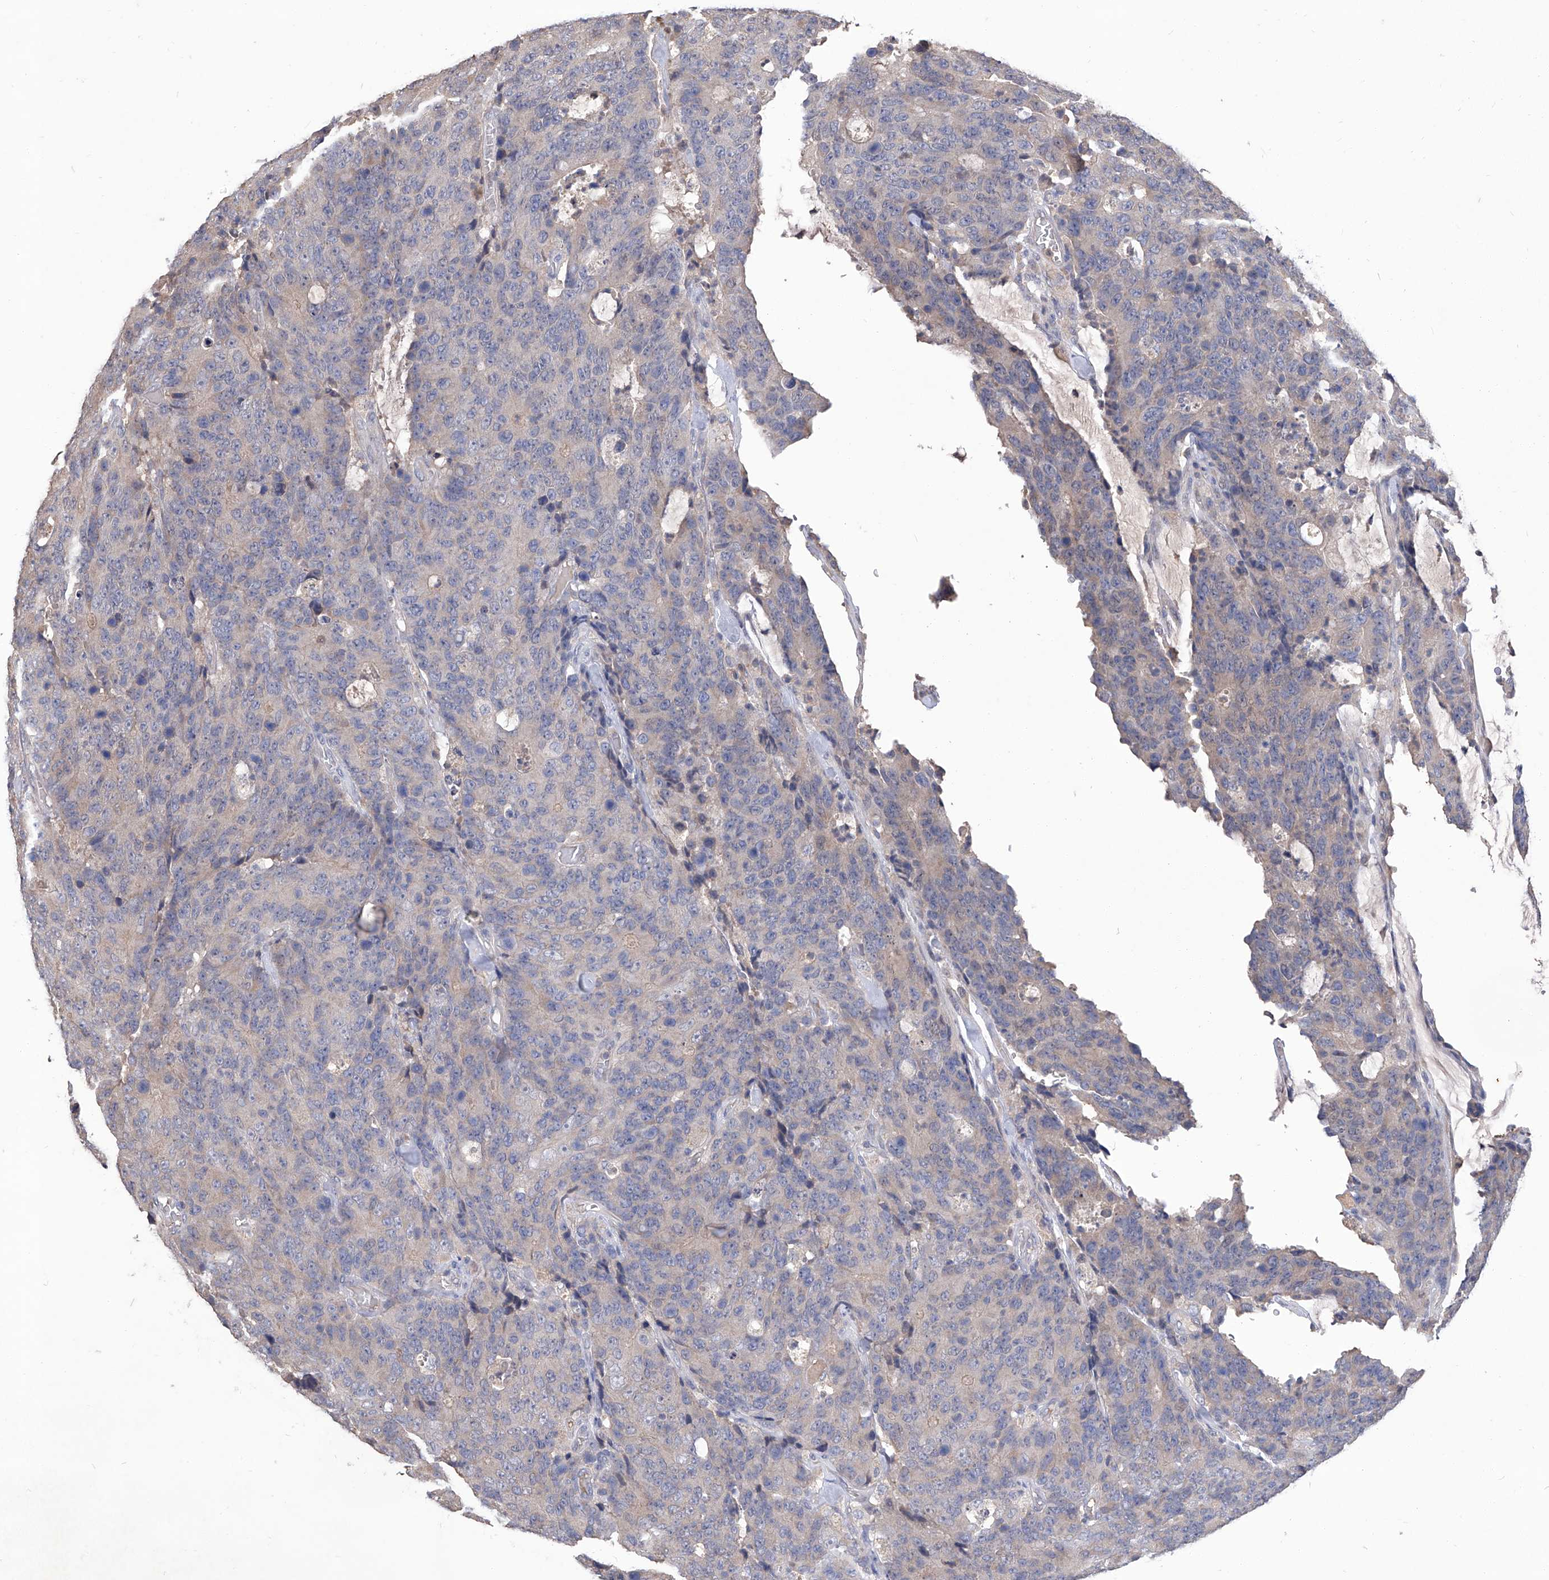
{"staining": {"intensity": "weak", "quantity": "<25%", "location": "cytoplasmic/membranous"}, "tissue": "colorectal cancer", "cell_type": "Tumor cells", "image_type": "cancer", "snomed": [{"axis": "morphology", "description": "Adenocarcinoma, NOS"}, {"axis": "topography", "description": "Colon"}], "caption": "Tumor cells are negative for protein expression in human colorectal adenocarcinoma.", "gene": "SYNGR1", "patient": {"sex": "female", "age": 86}}